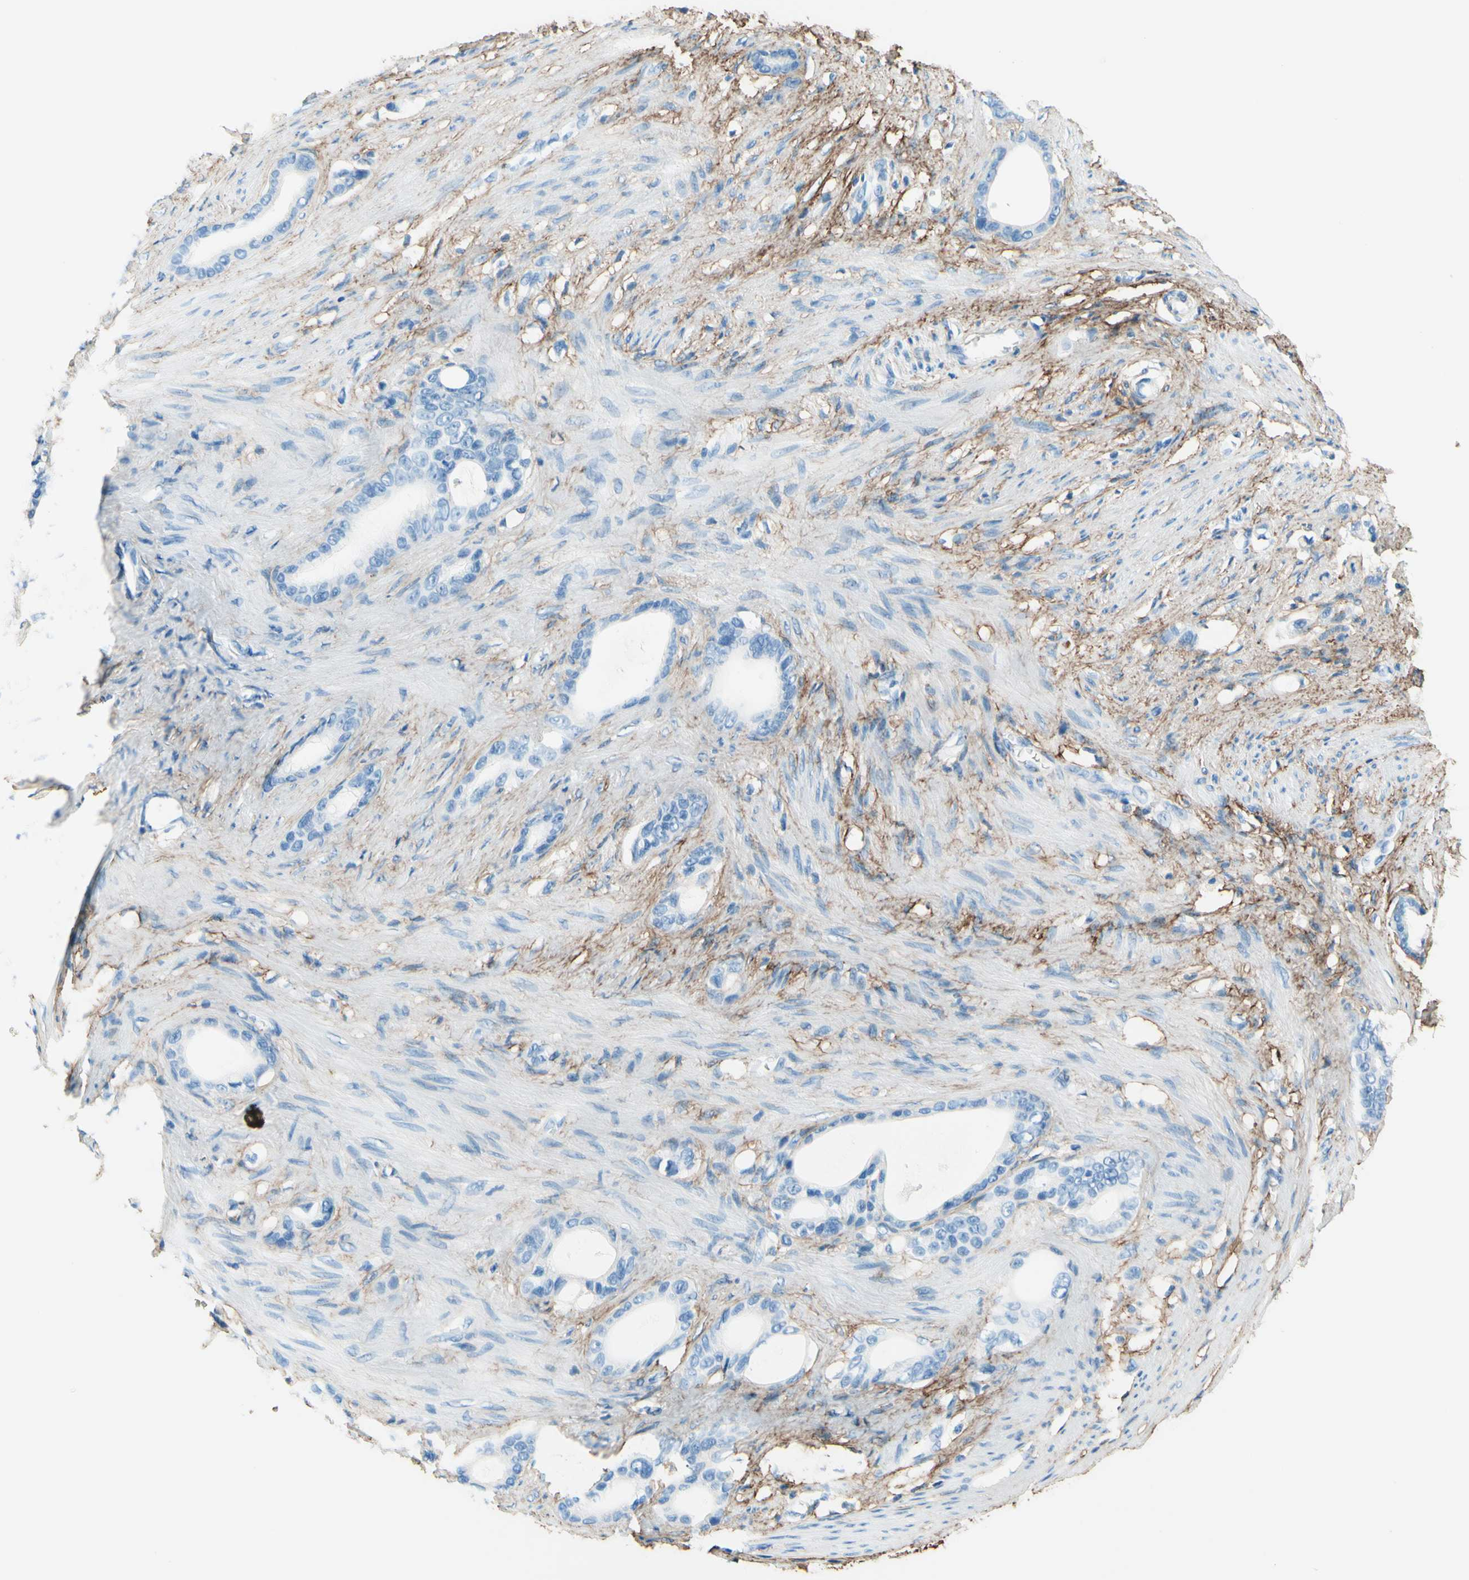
{"staining": {"intensity": "negative", "quantity": "none", "location": "none"}, "tissue": "stomach cancer", "cell_type": "Tumor cells", "image_type": "cancer", "snomed": [{"axis": "morphology", "description": "Adenocarcinoma, NOS"}, {"axis": "topography", "description": "Stomach"}], "caption": "An immunohistochemistry (IHC) histopathology image of adenocarcinoma (stomach) is shown. There is no staining in tumor cells of adenocarcinoma (stomach). (DAB IHC with hematoxylin counter stain).", "gene": "MFAP5", "patient": {"sex": "female", "age": 75}}